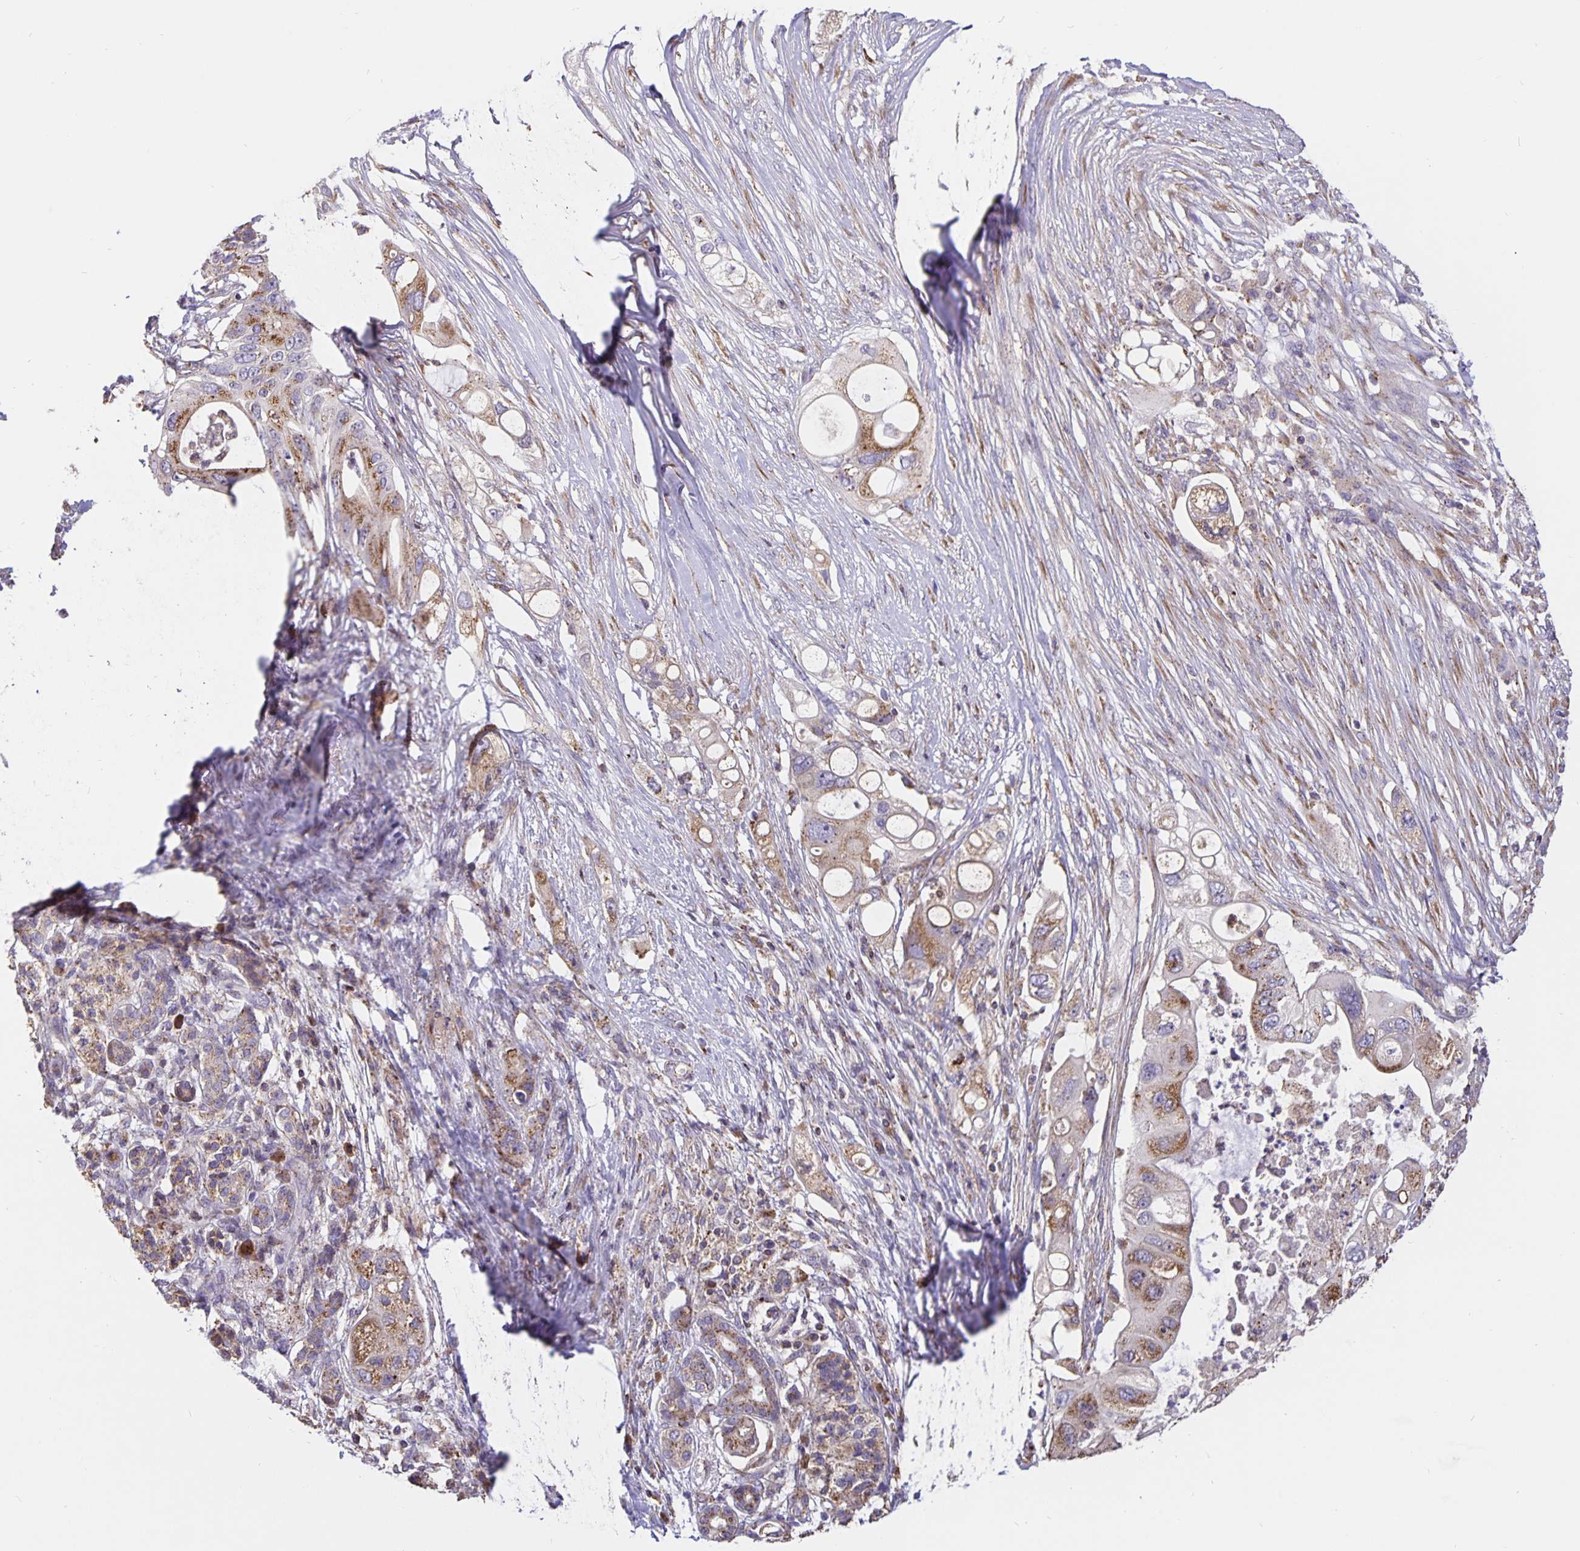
{"staining": {"intensity": "moderate", "quantity": ">75%", "location": "cytoplasmic/membranous"}, "tissue": "pancreatic cancer", "cell_type": "Tumor cells", "image_type": "cancer", "snomed": [{"axis": "morphology", "description": "Adenocarcinoma, NOS"}, {"axis": "topography", "description": "Pancreas"}], "caption": "Moderate cytoplasmic/membranous expression is appreciated in approximately >75% of tumor cells in pancreatic adenocarcinoma.", "gene": "TMEM71", "patient": {"sex": "female", "age": 72}}